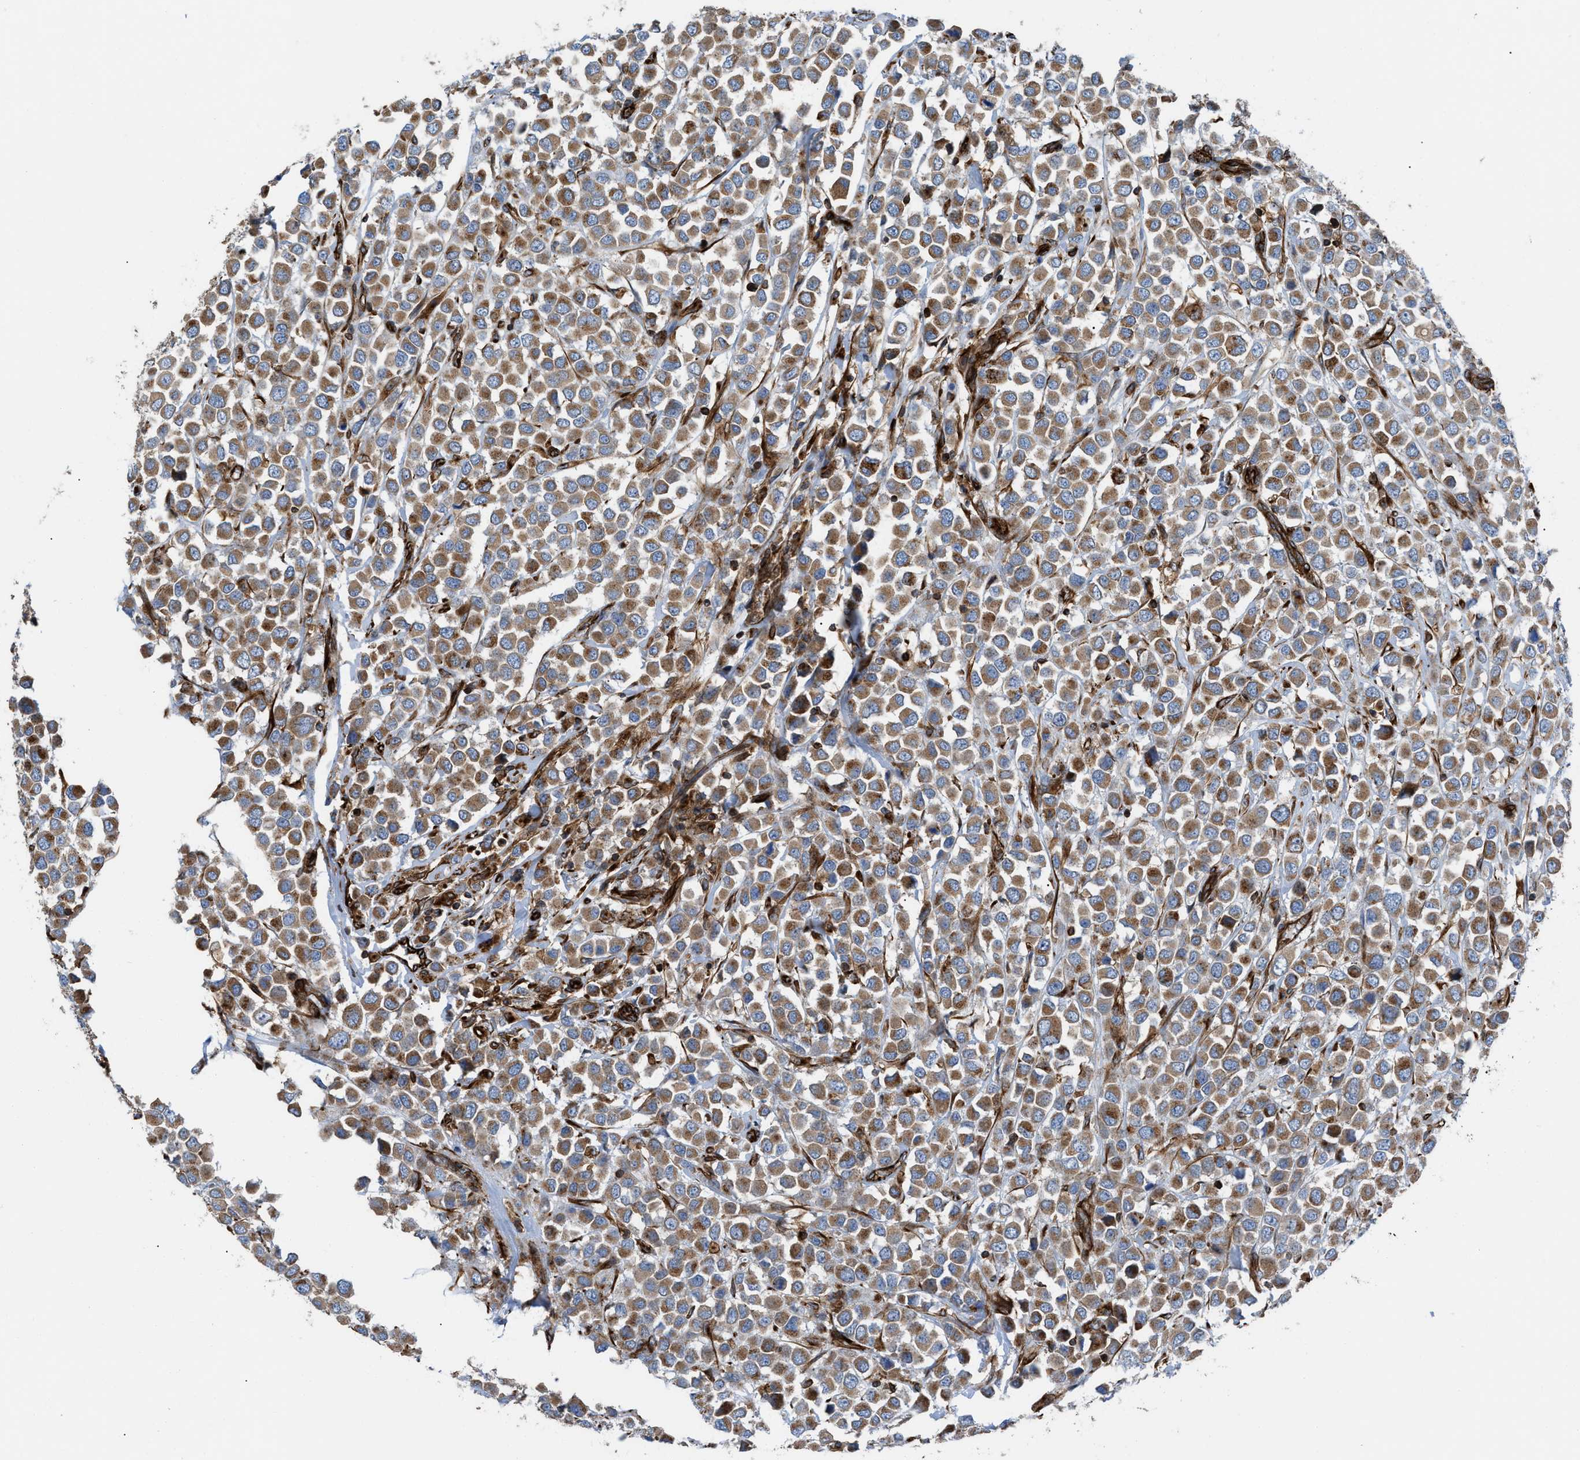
{"staining": {"intensity": "moderate", "quantity": ">75%", "location": "cytoplasmic/membranous"}, "tissue": "breast cancer", "cell_type": "Tumor cells", "image_type": "cancer", "snomed": [{"axis": "morphology", "description": "Duct carcinoma"}, {"axis": "topography", "description": "Breast"}], "caption": "This micrograph shows immunohistochemistry staining of infiltrating ductal carcinoma (breast), with medium moderate cytoplasmic/membranous expression in approximately >75% of tumor cells.", "gene": "PTPRE", "patient": {"sex": "female", "age": 61}}